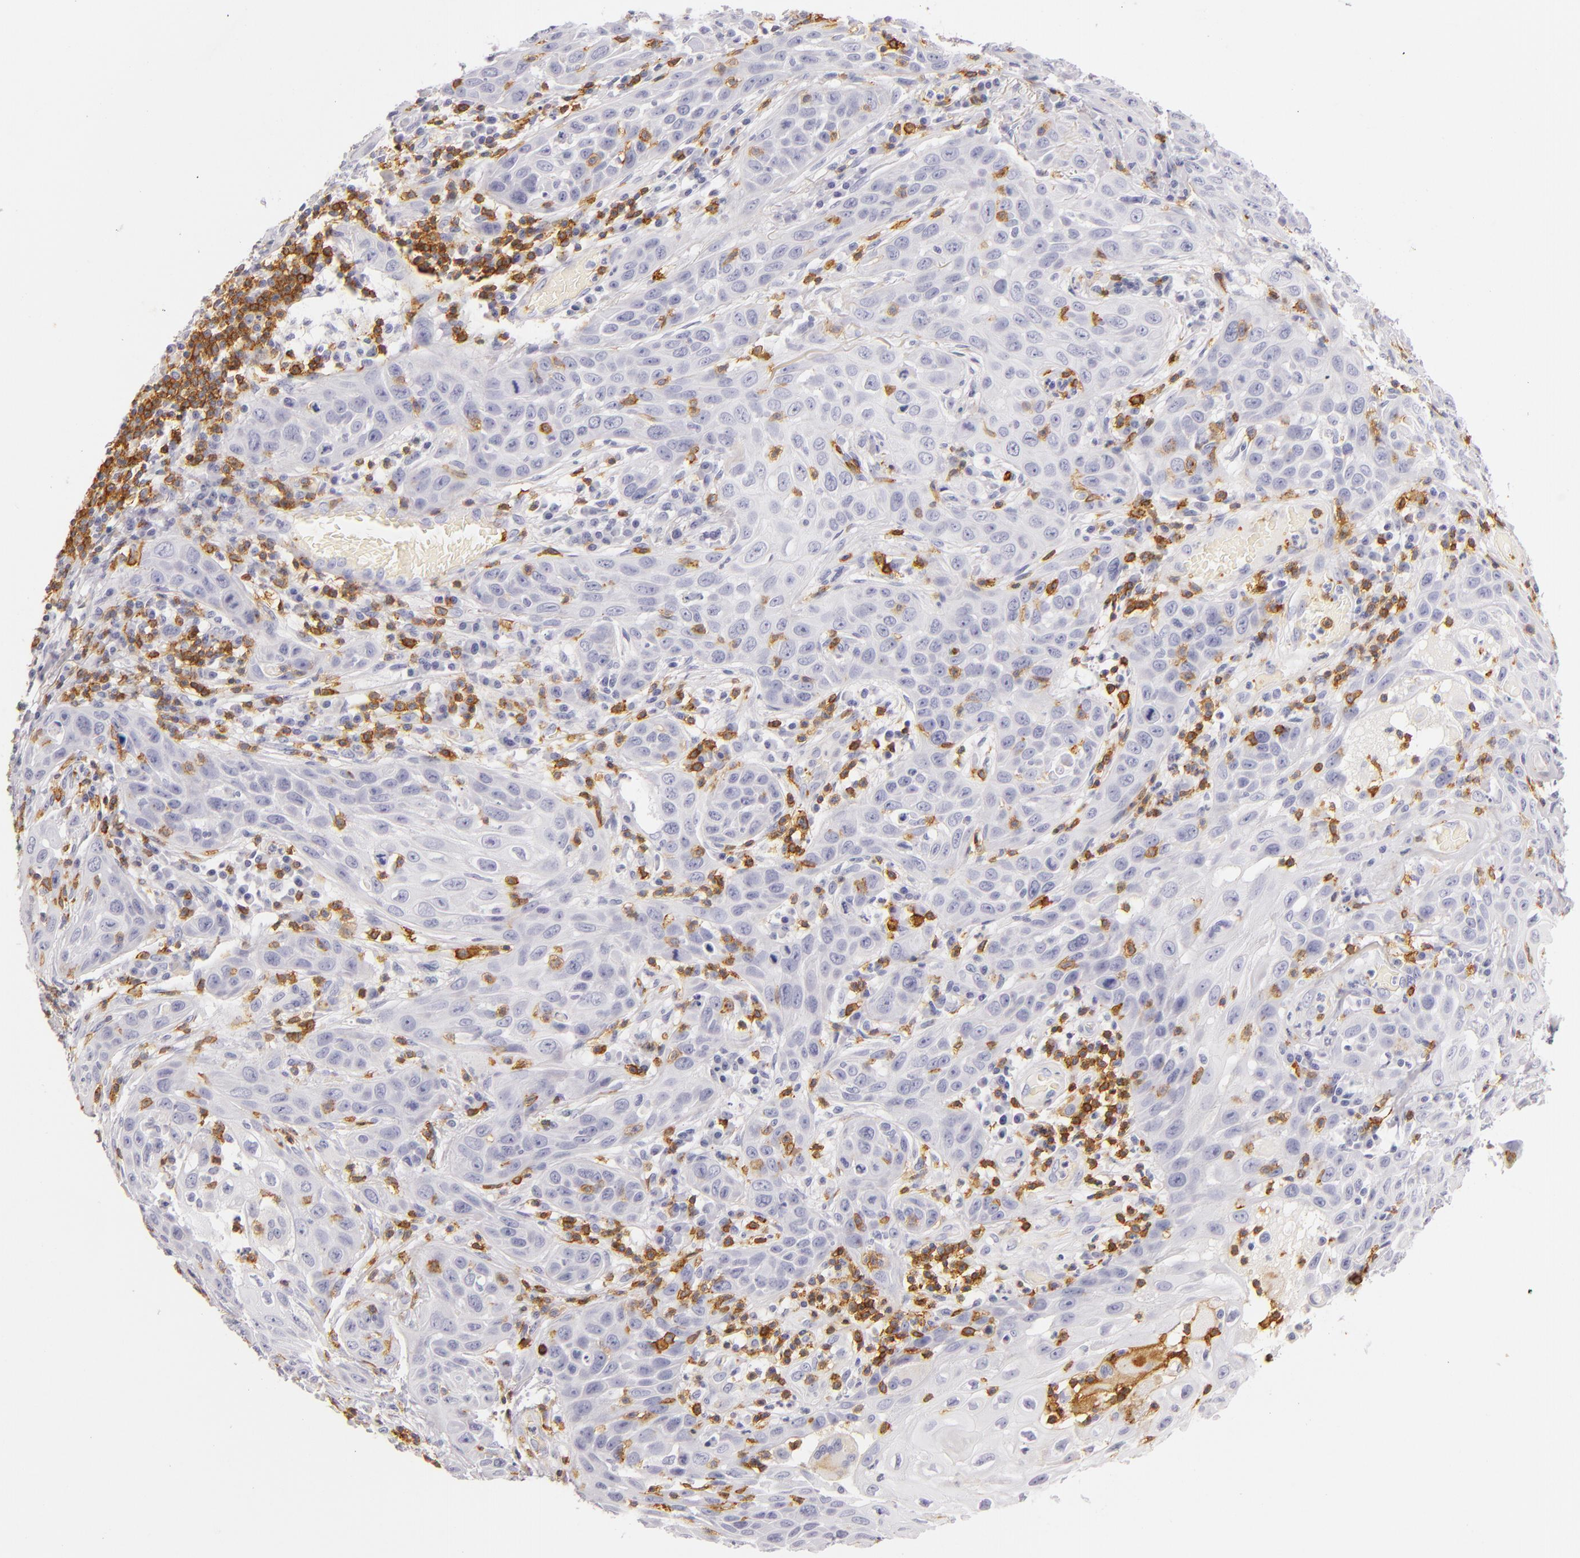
{"staining": {"intensity": "negative", "quantity": "none", "location": "none"}, "tissue": "skin cancer", "cell_type": "Tumor cells", "image_type": "cancer", "snomed": [{"axis": "morphology", "description": "Squamous cell carcinoma, NOS"}, {"axis": "topography", "description": "Skin"}], "caption": "IHC of squamous cell carcinoma (skin) shows no positivity in tumor cells. (Stains: DAB (3,3'-diaminobenzidine) immunohistochemistry (IHC) with hematoxylin counter stain, Microscopy: brightfield microscopy at high magnification).", "gene": "LAT", "patient": {"sex": "male", "age": 84}}